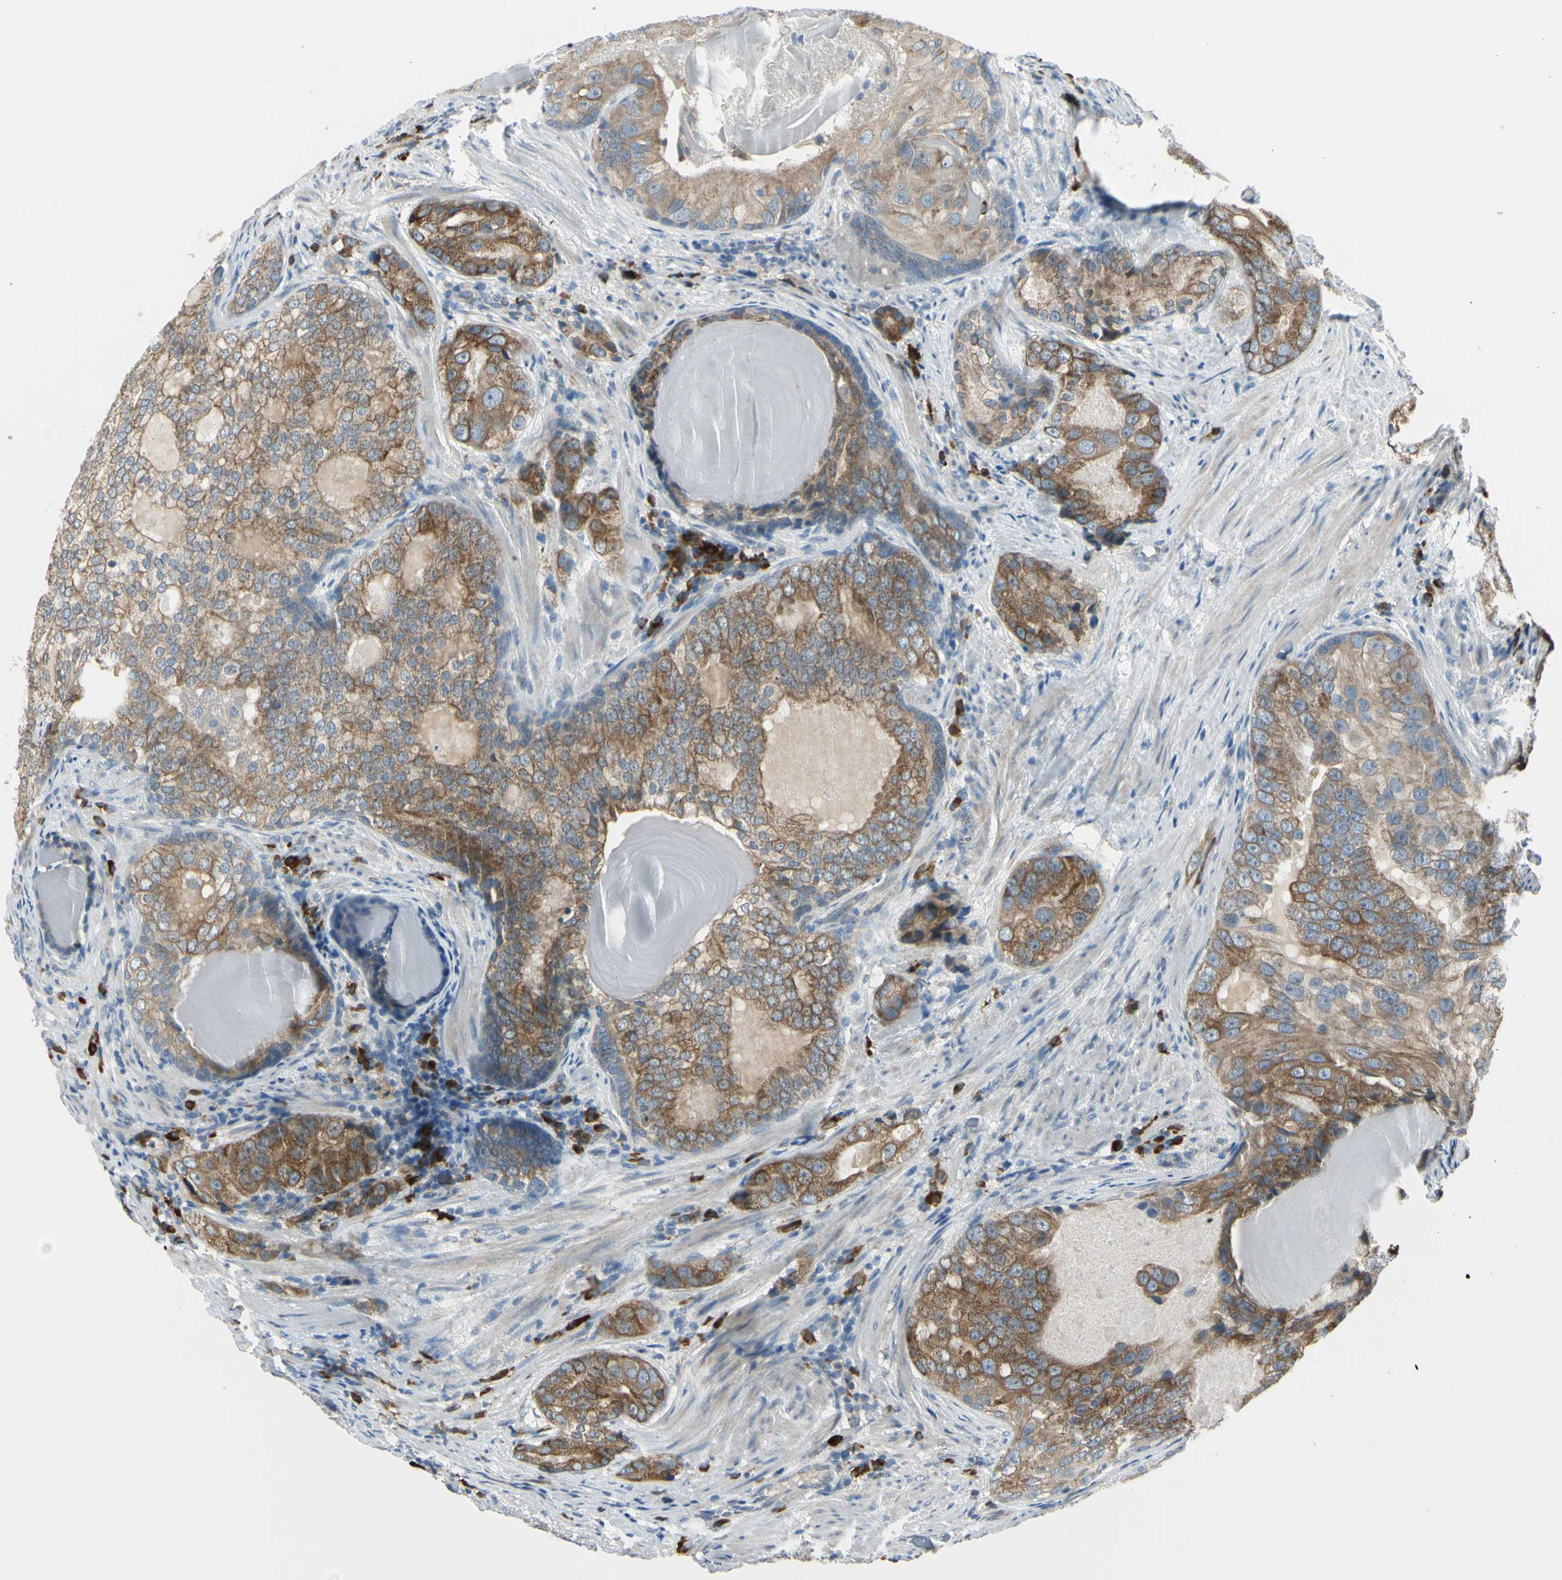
{"staining": {"intensity": "moderate", "quantity": ">75%", "location": "cytoplasmic/membranous"}, "tissue": "prostate cancer", "cell_type": "Tumor cells", "image_type": "cancer", "snomed": [{"axis": "morphology", "description": "Adenocarcinoma, High grade"}, {"axis": "topography", "description": "Prostate"}], "caption": "High-magnification brightfield microscopy of prostate high-grade adenocarcinoma stained with DAB (brown) and counterstained with hematoxylin (blue). tumor cells exhibit moderate cytoplasmic/membranous expression is seen in approximately>75% of cells.", "gene": "SELENOS", "patient": {"sex": "male", "age": 66}}